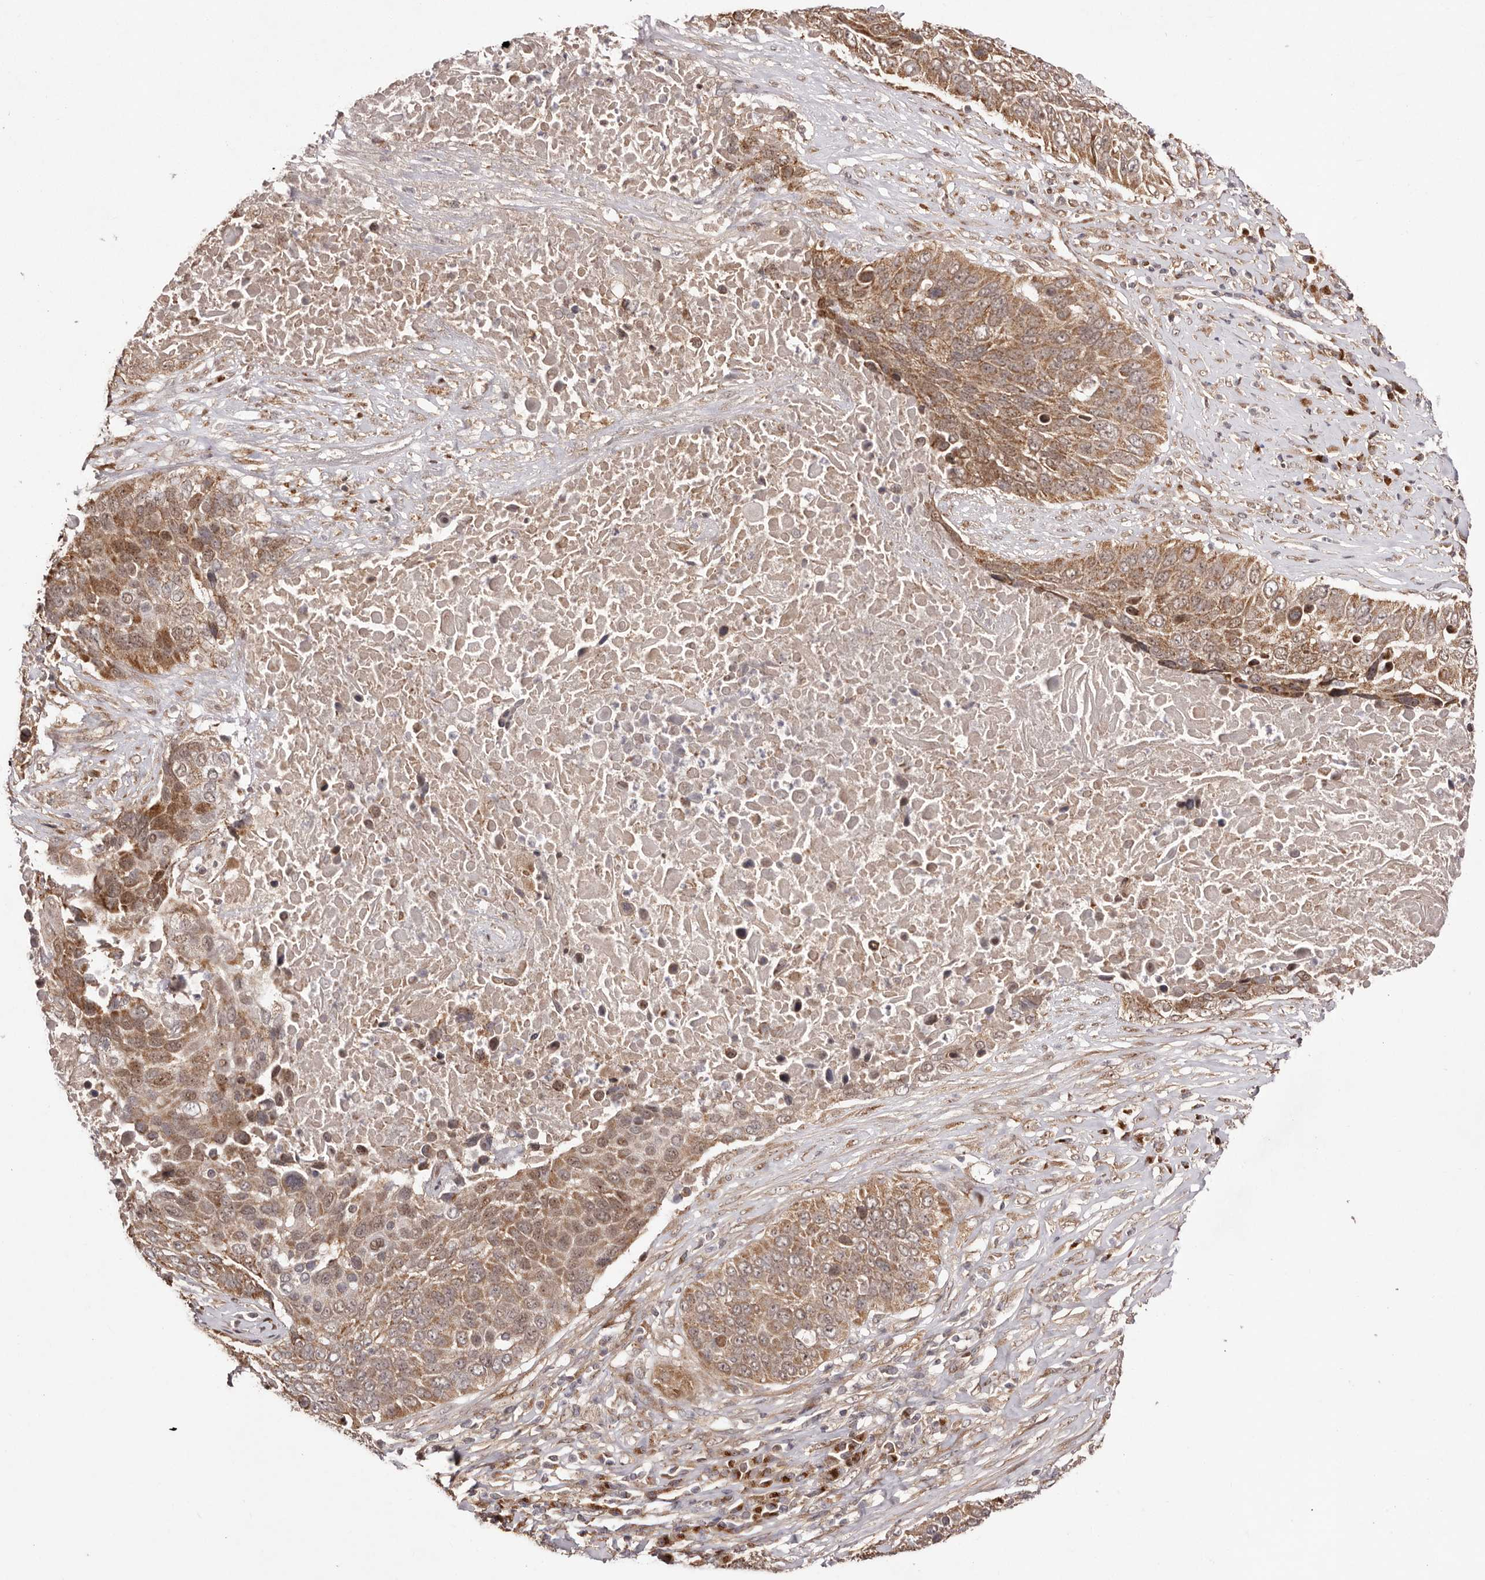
{"staining": {"intensity": "moderate", "quantity": ">75%", "location": "cytoplasmic/membranous"}, "tissue": "lung cancer", "cell_type": "Tumor cells", "image_type": "cancer", "snomed": [{"axis": "morphology", "description": "Squamous cell carcinoma, NOS"}, {"axis": "topography", "description": "Lung"}], "caption": "Human lung cancer stained with a protein marker exhibits moderate staining in tumor cells.", "gene": "EGR3", "patient": {"sex": "male", "age": 66}}